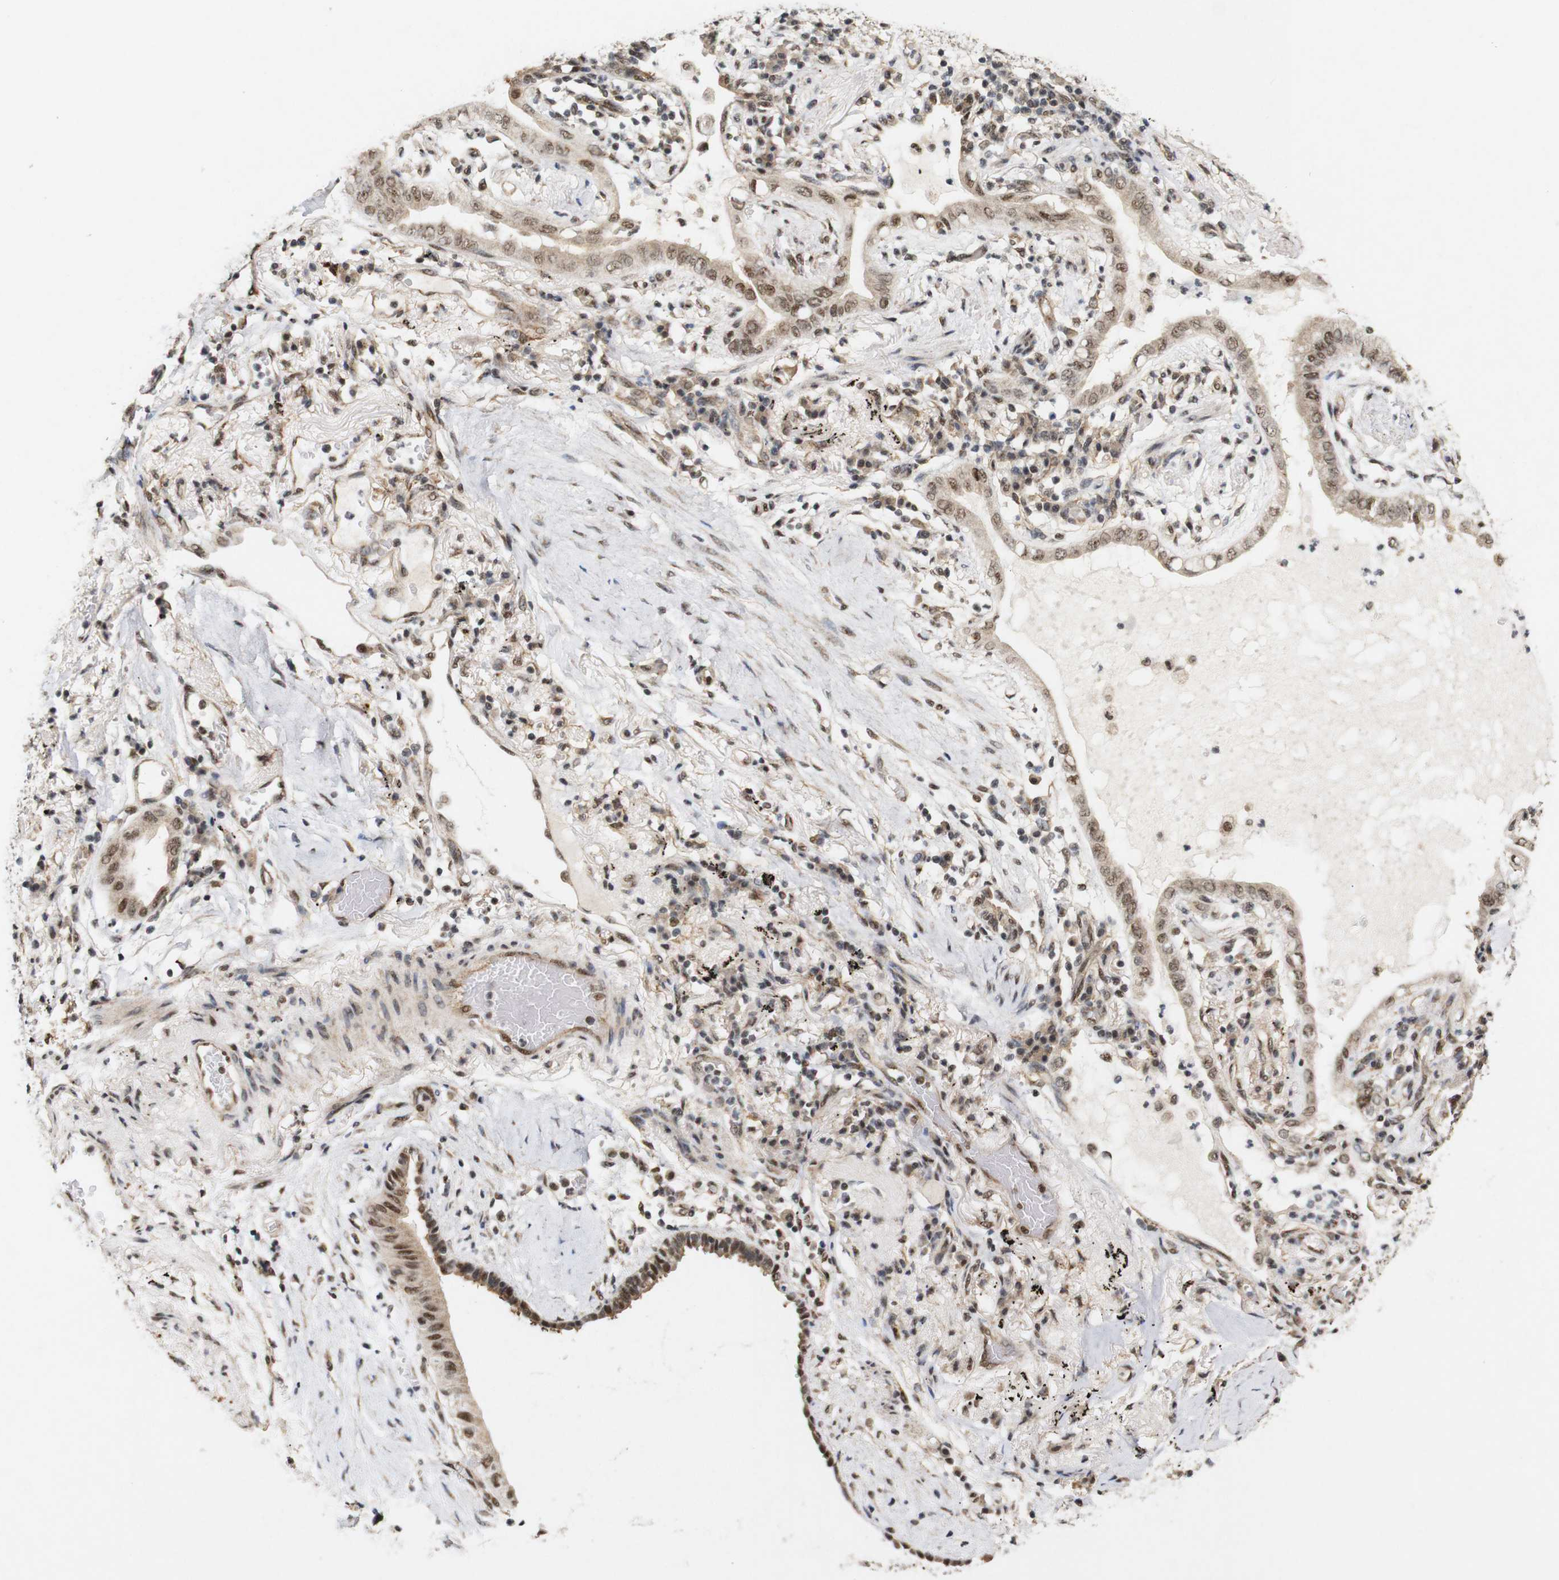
{"staining": {"intensity": "moderate", "quantity": ">75%", "location": "cytoplasmic/membranous,nuclear"}, "tissue": "lung cancer", "cell_type": "Tumor cells", "image_type": "cancer", "snomed": [{"axis": "morphology", "description": "Adenocarcinoma, NOS"}, {"axis": "topography", "description": "Lung"}], "caption": "IHC image of neoplastic tissue: human adenocarcinoma (lung) stained using immunohistochemistry (IHC) exhibits medium levels of moderate protein expression localized specifically in the cytoplasmic/membranous and nuclear of tumor cells, appearing as a cytoplasmic/membranous and nuclear brown color.", "gene": "PYM1", "patient": {"sex": "female", "age": 70}}